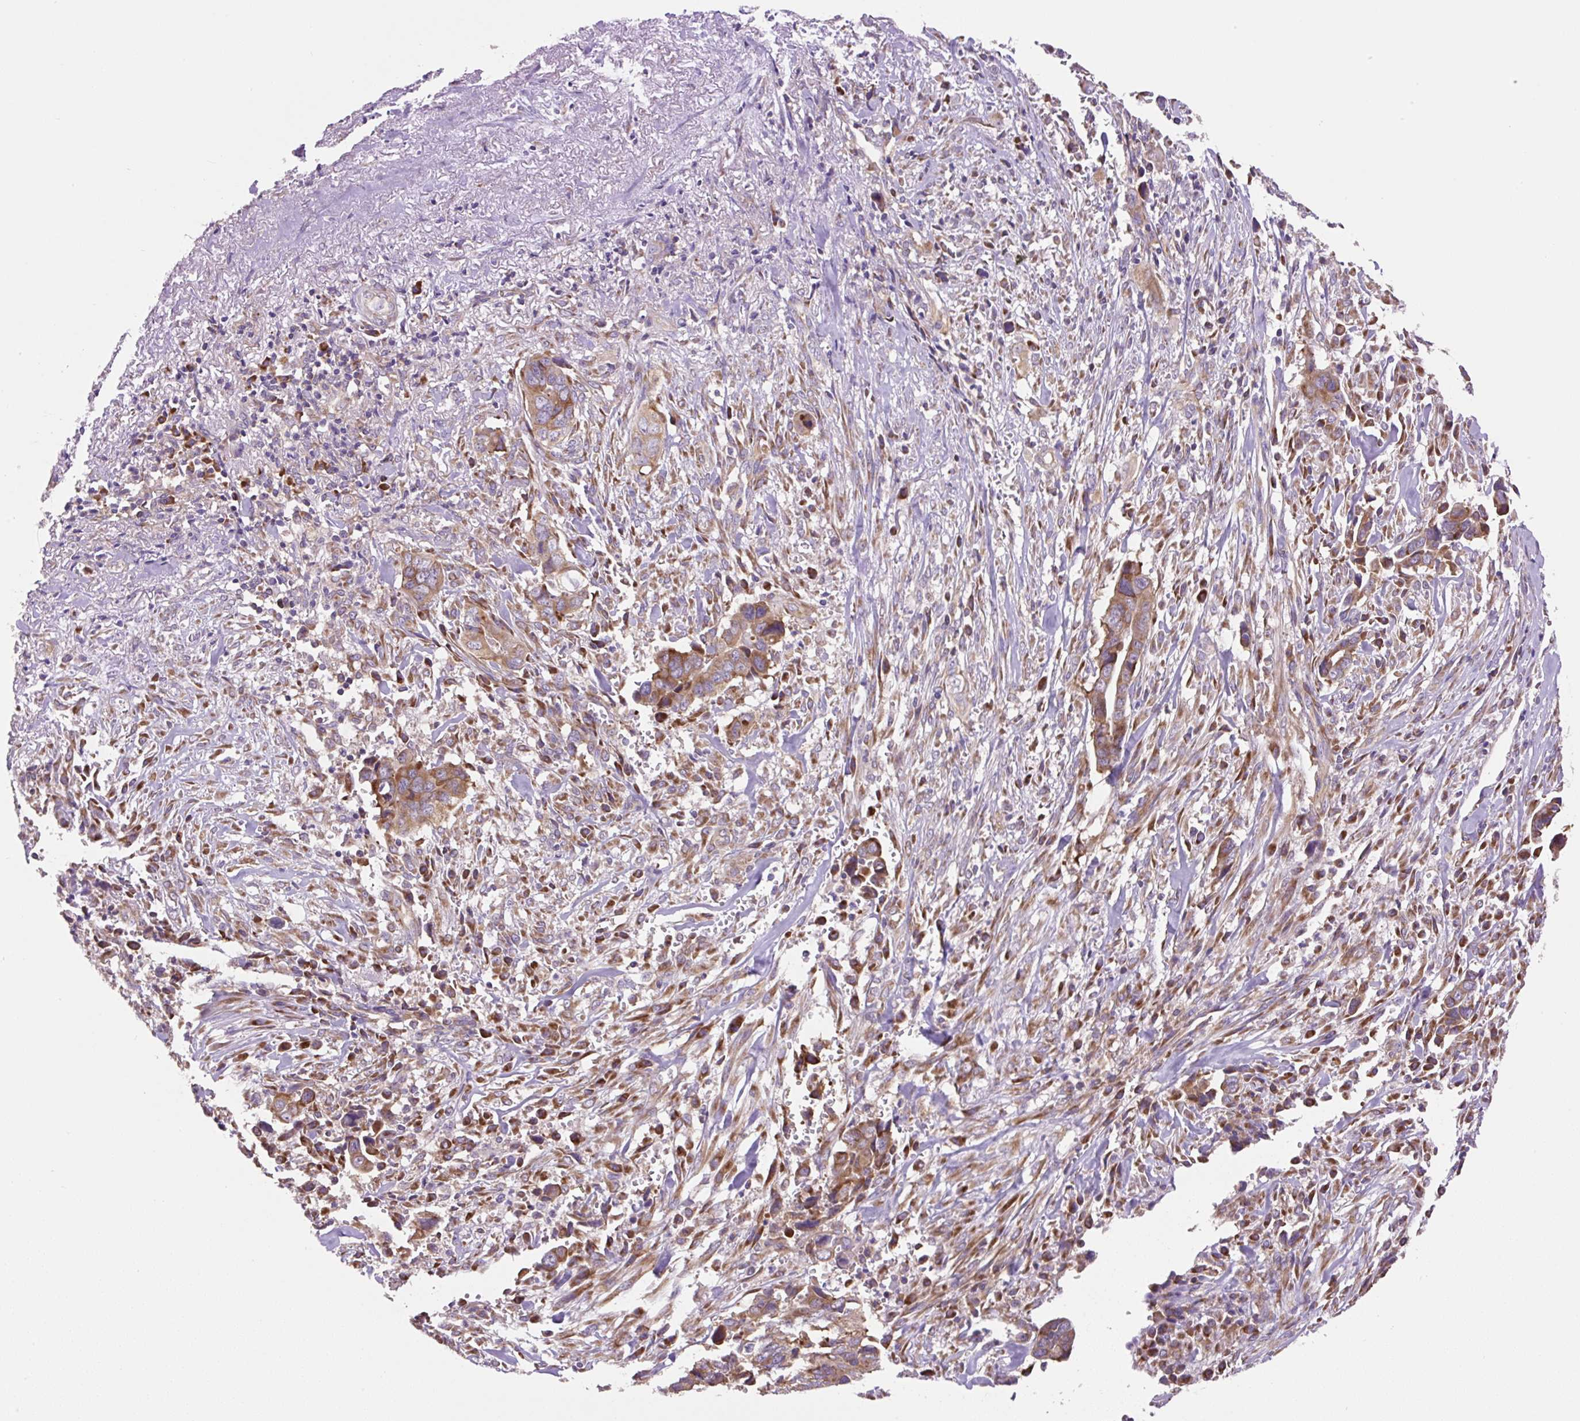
{"staining": {"intensity": "moderate", "quantity": ">75%", "location": "cytoplasmic/membranous"}, "tissue": "liver cancer", "cell_type": "Tumor cells", "image_type": "cancer", "snomed": [{"axis": "morphology", "description": "Cholangiocarcinoma"}, {"axis": "topography", "description": "Liver"}], "caption": "Cholangiocarcinoma (liver) was stained to show a protein in brown. There is medium levels of moderate cytoplasmic/membranous positivity in about >75% of tumor cells.", "gene": "RPS23", "patient": {"sex": "female", "age": 79}}